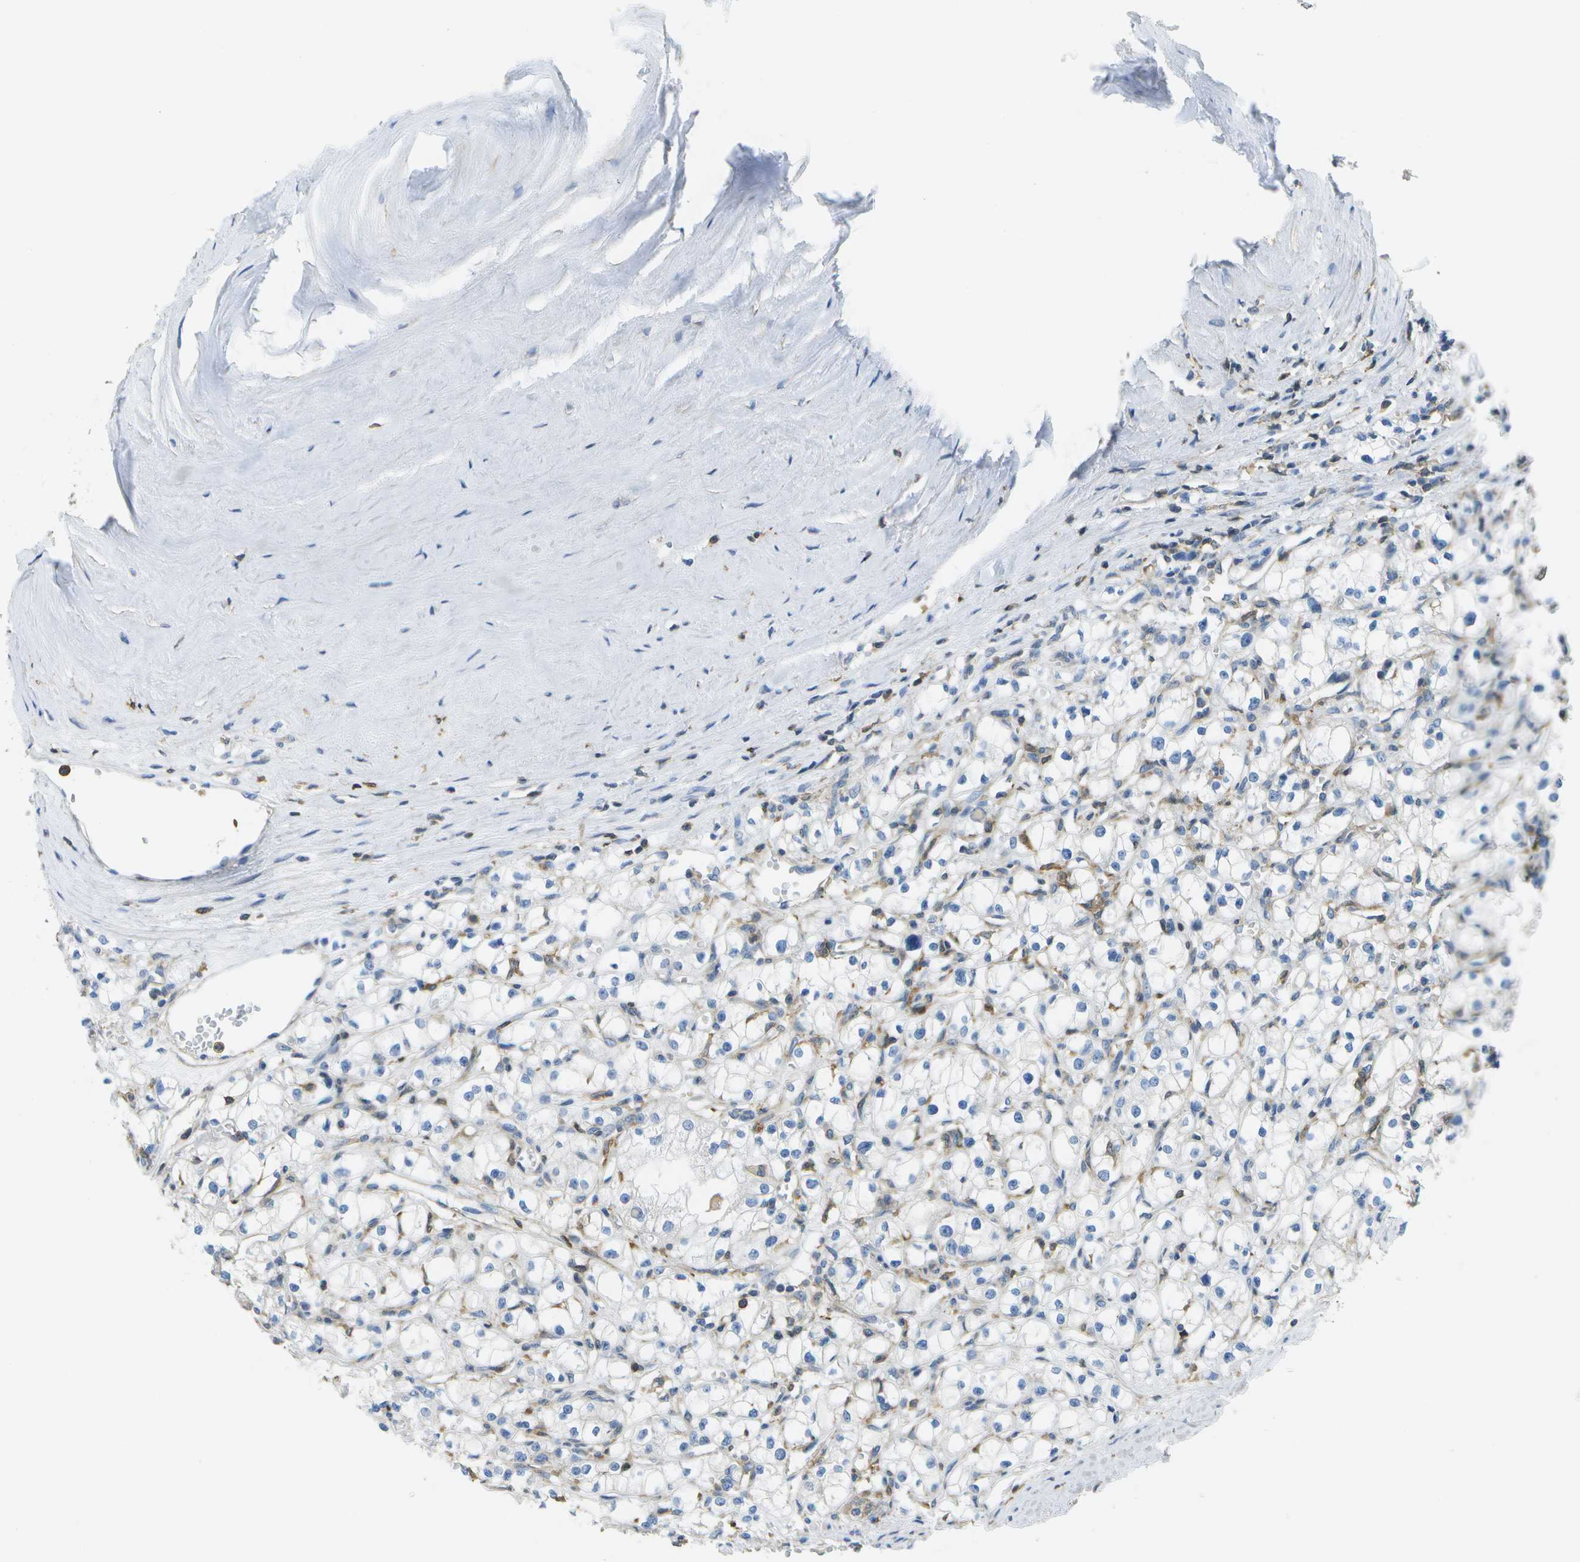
{"staining": {"intensity": "negative", "quantity": "none", "location": "none"}, "tissue": "renal cancer", "cell_type": "Tumor cells", "image_type": "cancer", "snomed": [{"axis": "morphology", "description": "Adenocarcinoma, NOS"}, {"axis": "topography", "description": "Kidney"}], "caption": "Renal cancer was stained to show a protein in brown. There is no significant positivity in tumor cells.", "gene": "RCSD1", "patient": {"sex": "male", "age": 56}}